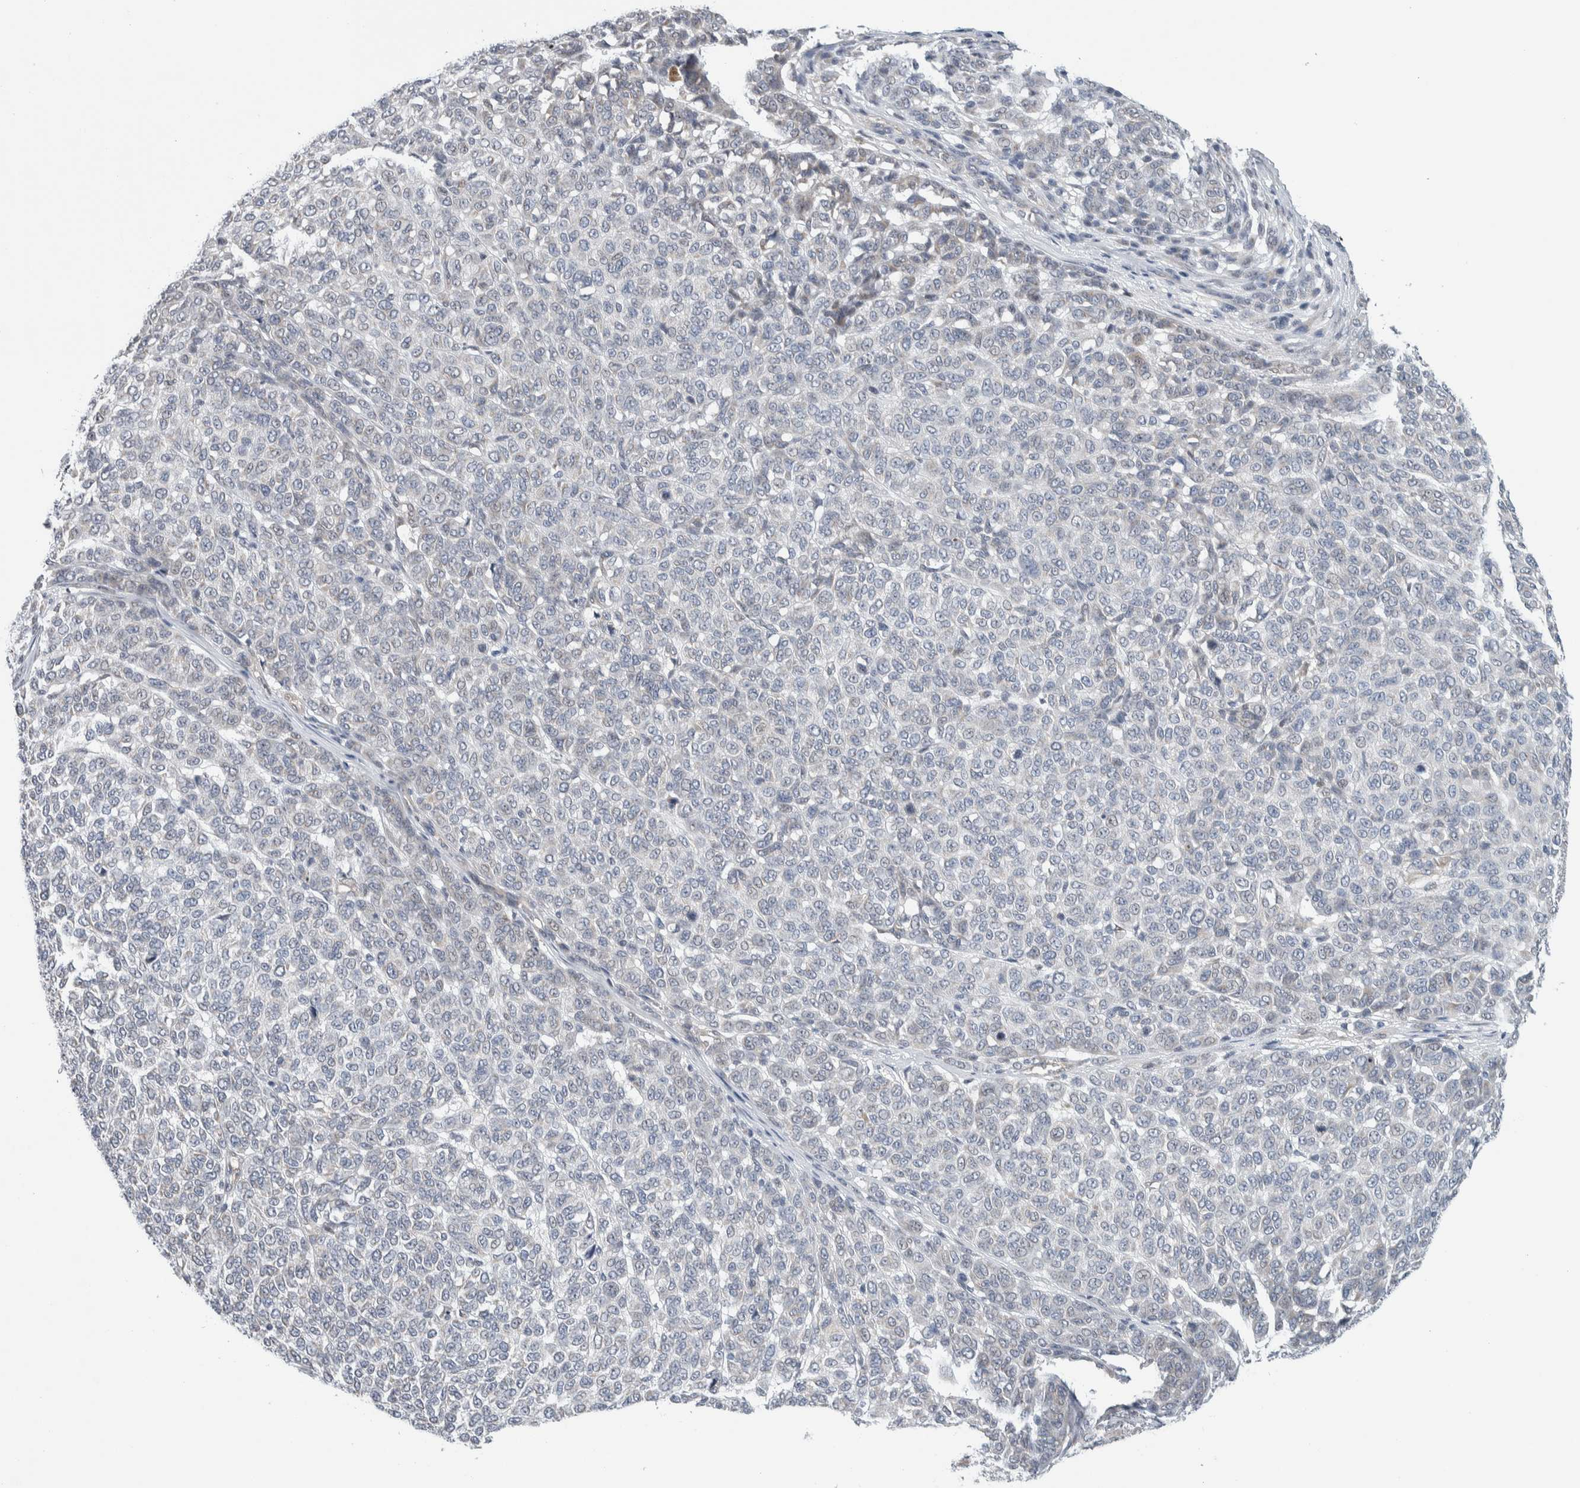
{"staining": {"intensity": "negative", "quantity": "none", "location": "none"}, "tissue": "melanoma", "cell_type": "Tumor cells", "image_type": "cancer", "snomed": [{"axis": "morphology", "description": "Malignant melanoma, NOS"}, {"axis": "topography", "description": "Skin"}], "caption": "DAB (3,3'-diaminobenzidine) immunohistochemical staining of malignant melanoma shows no significant expression in tumor cells.", "gene": "NEUROD1", "patient": {"sex": "male", "age": 59}}